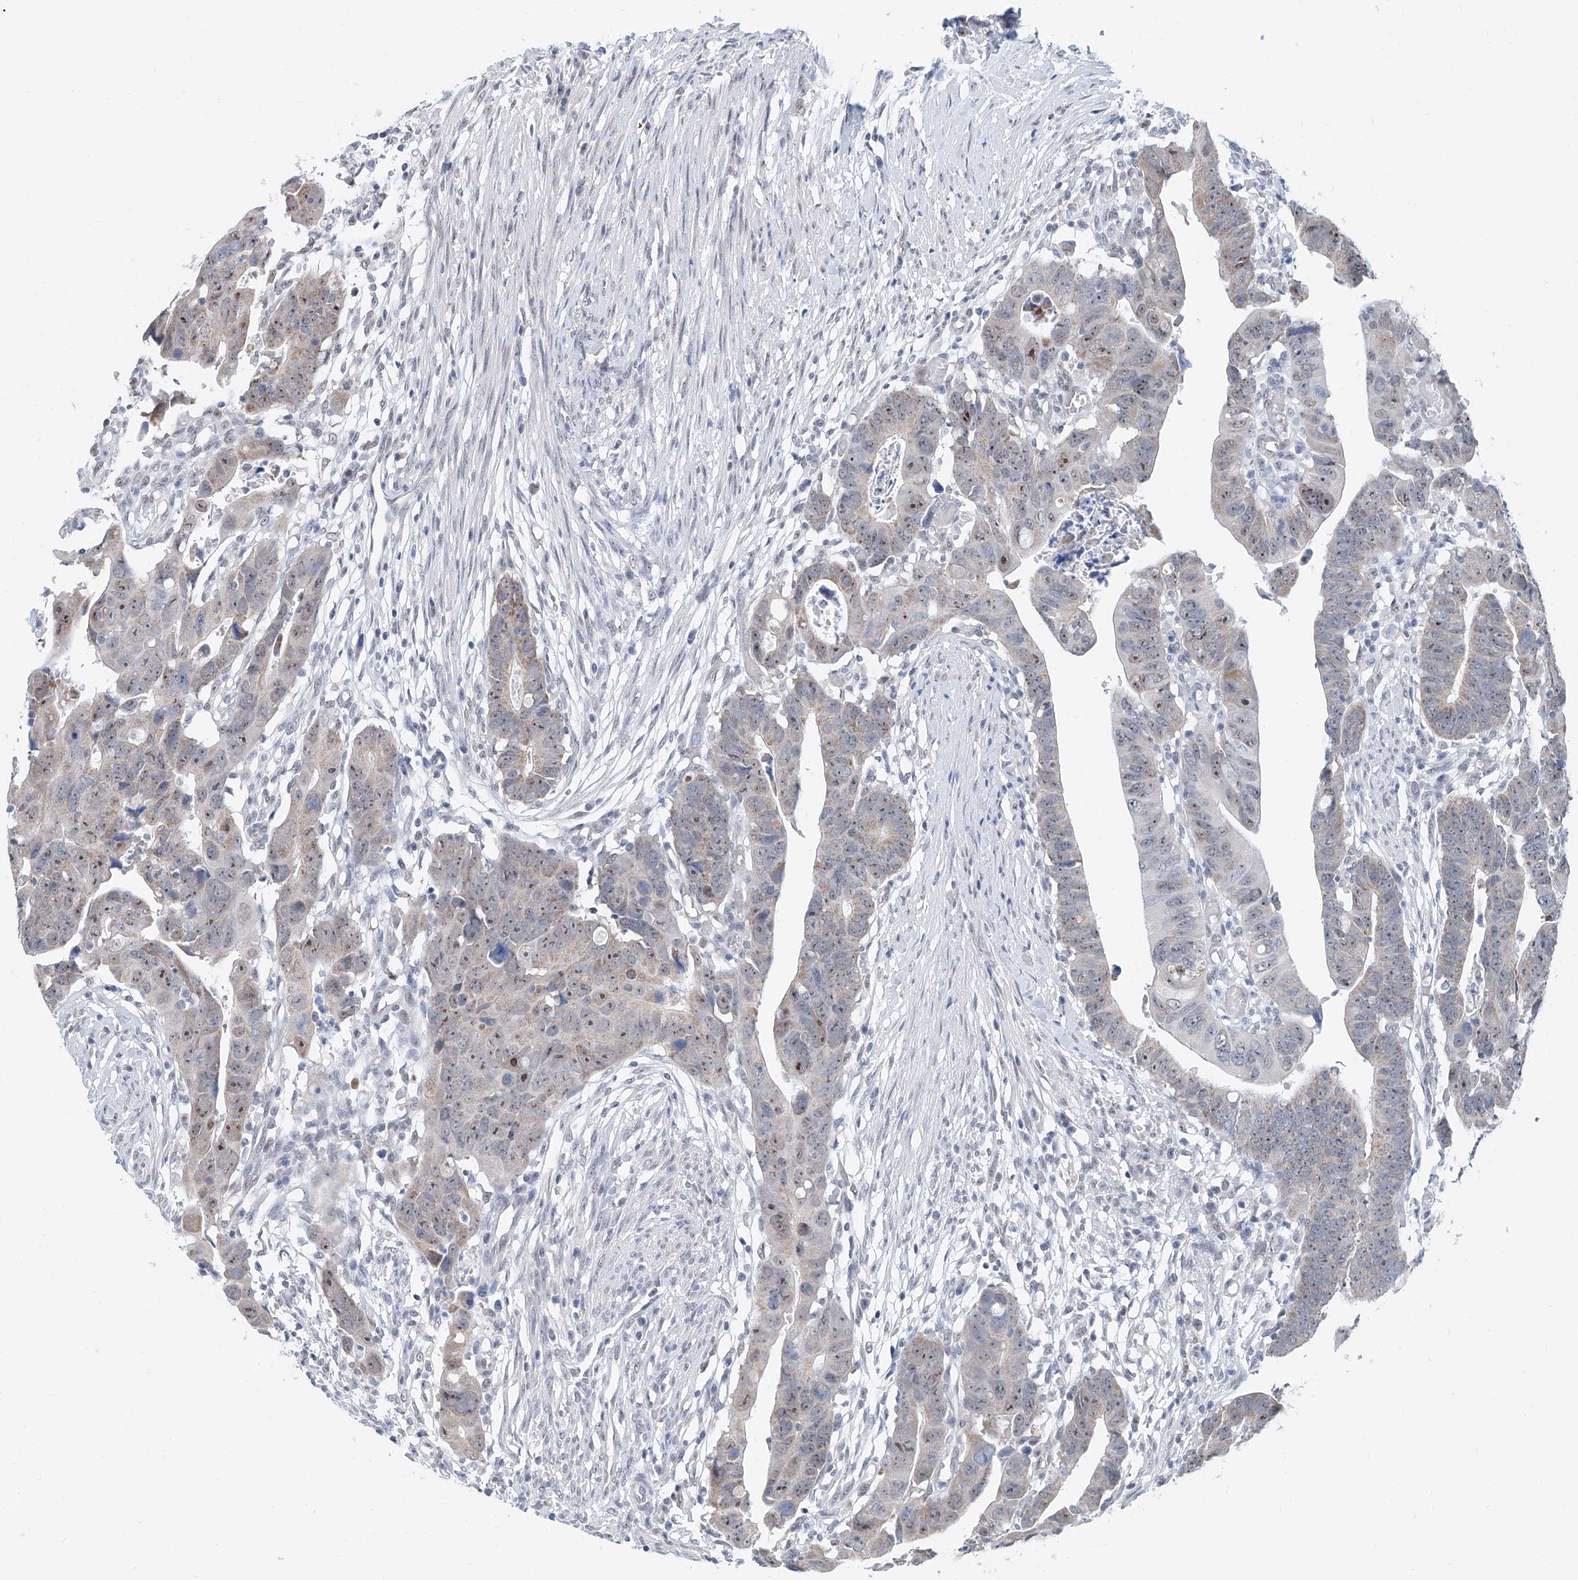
{"staining": {"intensity": "moderate", "quantity": "25%-75%", "location": "cytoplasmic/membranous,nuclear"}, "tissue": "colorectal cancer", "cell_type": "Tumor cells", "image_type": "cancer", "snomed": [{"axis": "morphology", "description": "Adenocarcinoma, NOS"}, {"axis": "topography", "description": "Rectum"}], "caption": "This histopathology image exhibits colorectal cancer stained with IHC to label a protein in brown. The cytoplasmic/membranous and nuclear of tumor cells show moderate positivity for the protein. Nuclei are counter-stained blue.", "gene": "SDE2", "patient": {"sex": "female", "age": 65}}